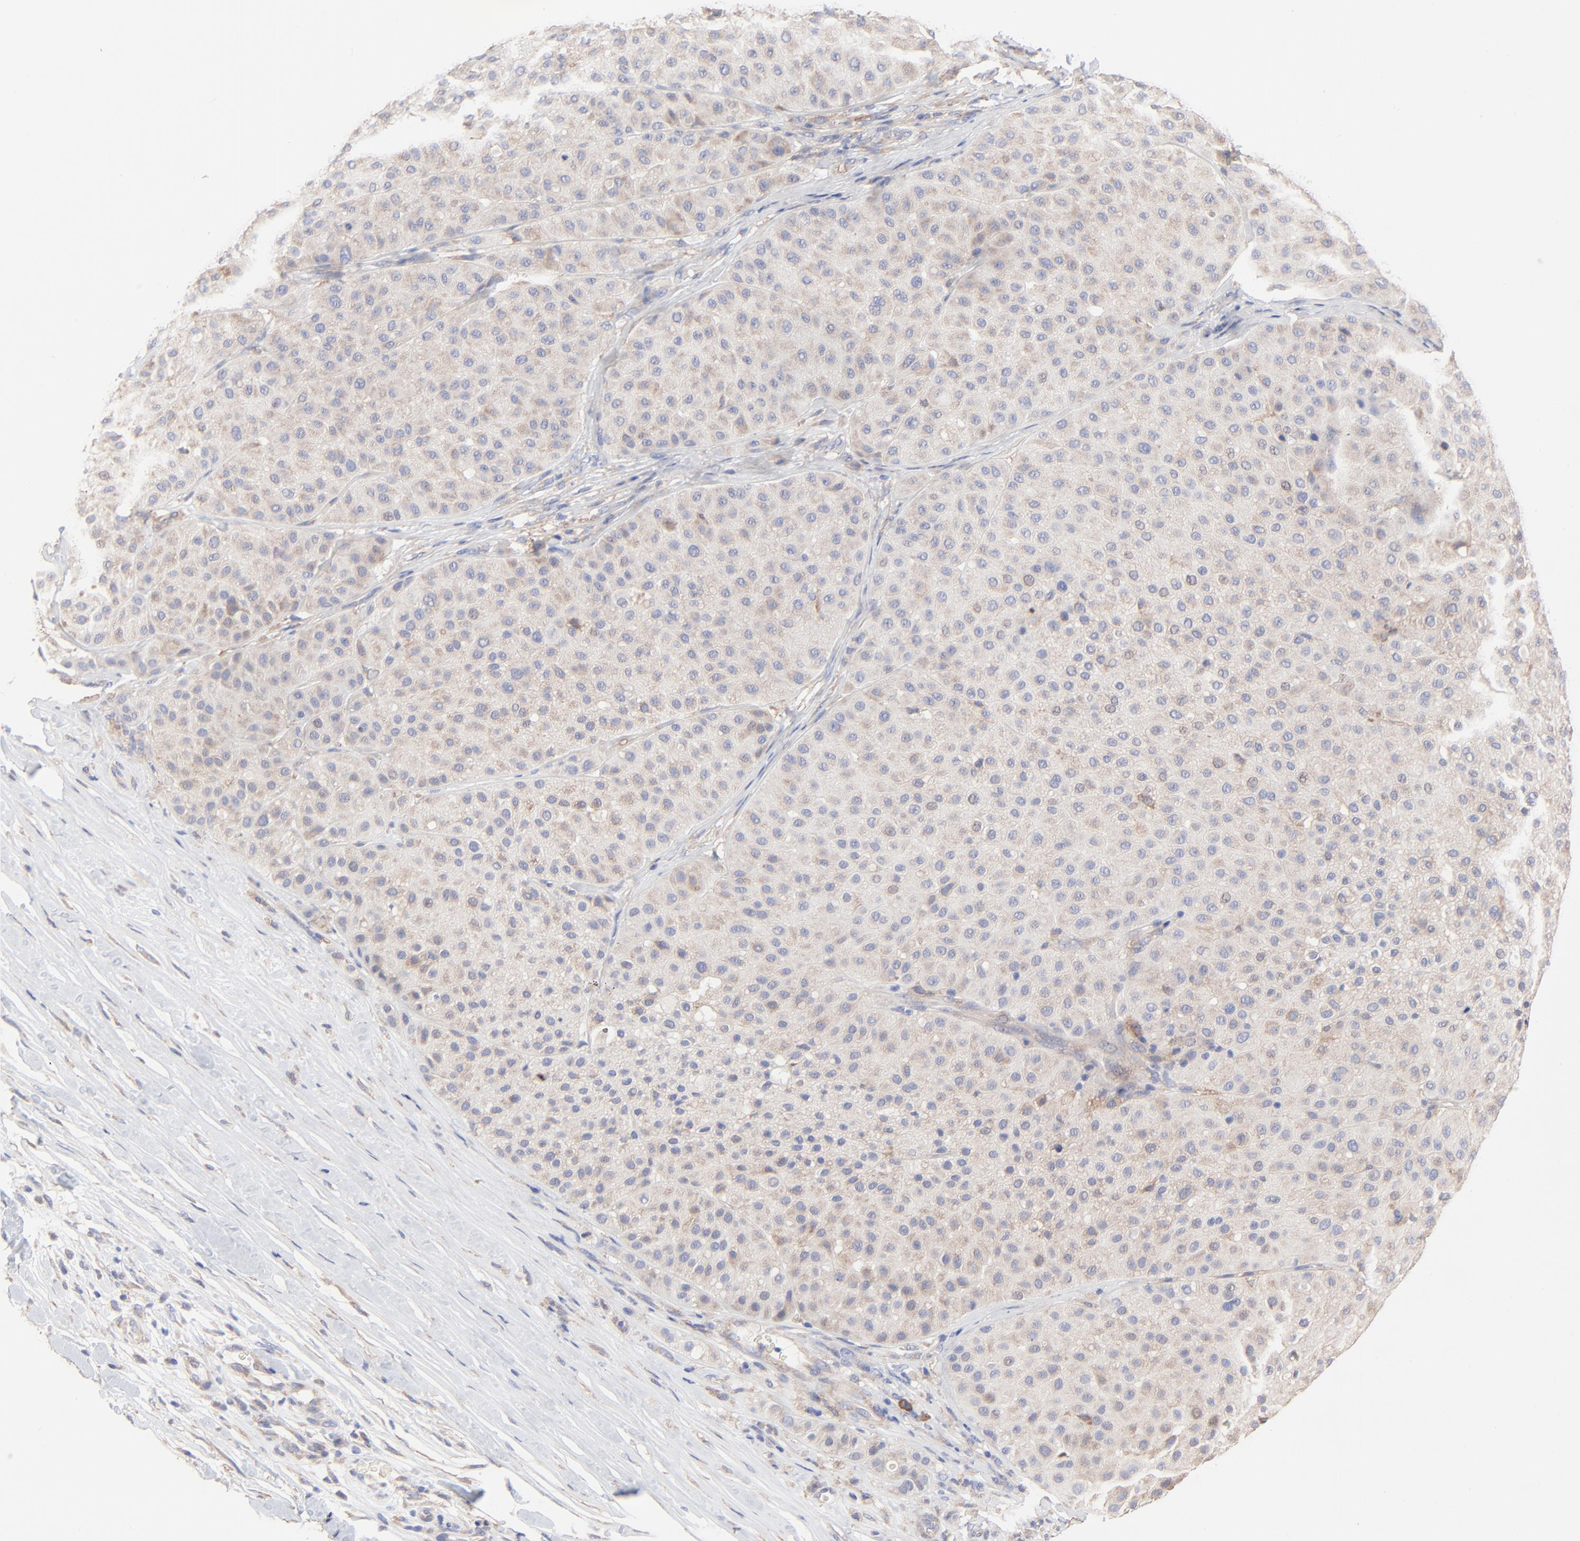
{"staining": {"intensity": "weak", "quantity": ">75%", "location": "cytoplasmic/membranous"}, "tissue": "melanoma", "cell_type": "Tumor cells", "image_type": "cancer", "snomed": [{"axis": "morphology", "description": "Normal tissue, NOS"}, {"axis": "morphology", "description": "Malignant melanoma, Metastatic site"}, {"axis": "topography", "description": "Skin"}], "caption": "IHC of human malignant melanoma (metastatic site) shows low levels of weak cytoplasmic/membranous expression in approximately >75% of tumor cells.", "gene": "PPFIBP2", "patient": {"sex": "male", "age": 41}}